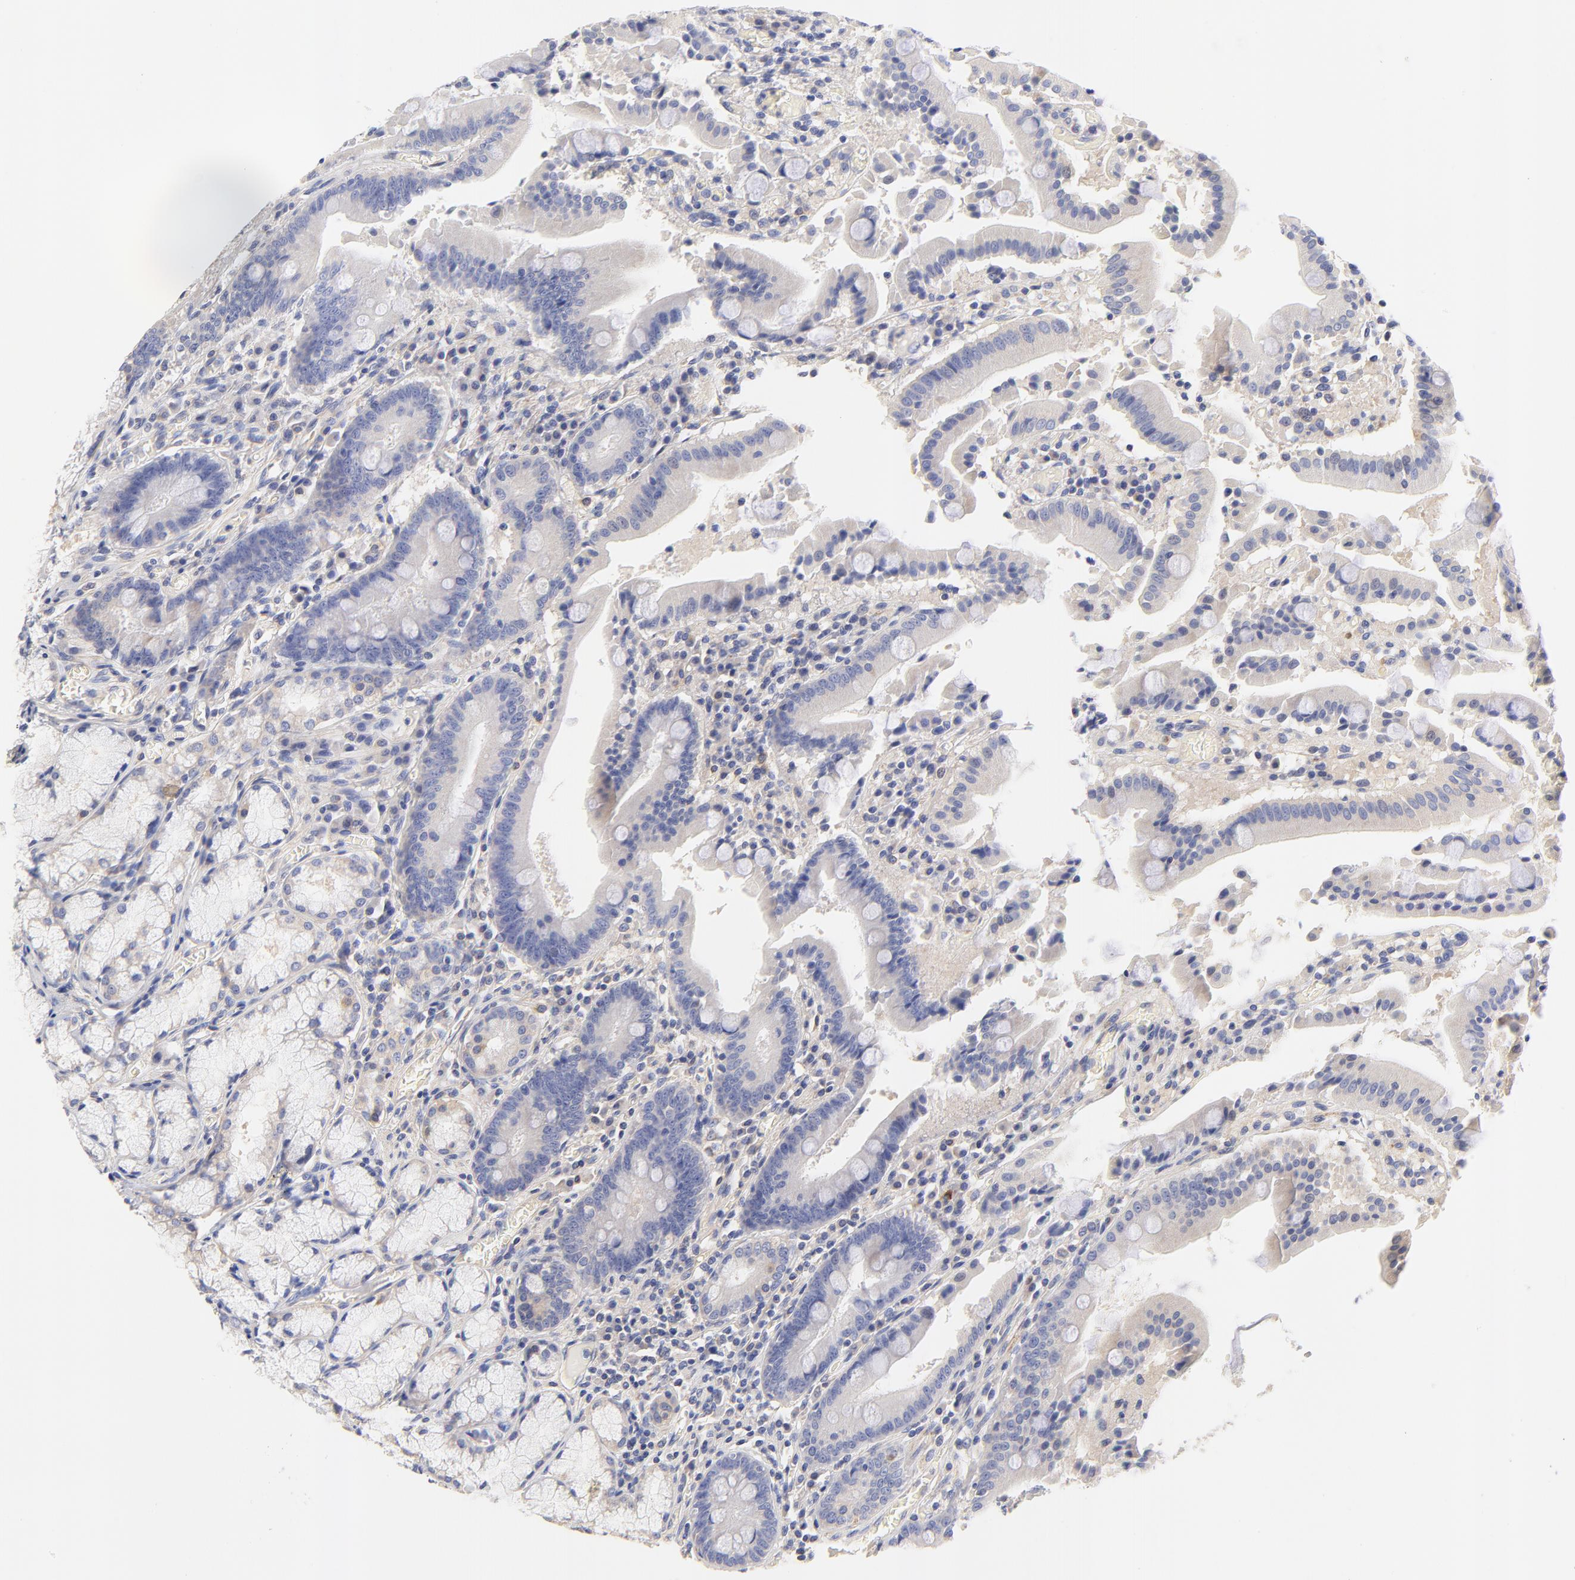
{"staining": {"intensity": "weak", "quantity": "25%-75%", "location": "cytoplasmic/membranous"}, "tissue": "stomach", "cell_type": "Glandular cells", "image_type": "normal", "snomed": [{"axis": "morphology", "description": "Normal tissue, NOS"}, {"axis": "topography", "description": "Stomach, lower"}], "caption": "Benign stomach demonstrates weak cytoplasmic/membranous positivity in about 25%-75% of glandular cells, visualized by immunohistochemistry.", "gene": "HS3ST1", "patient": {"sex": "male", "age": 56}}